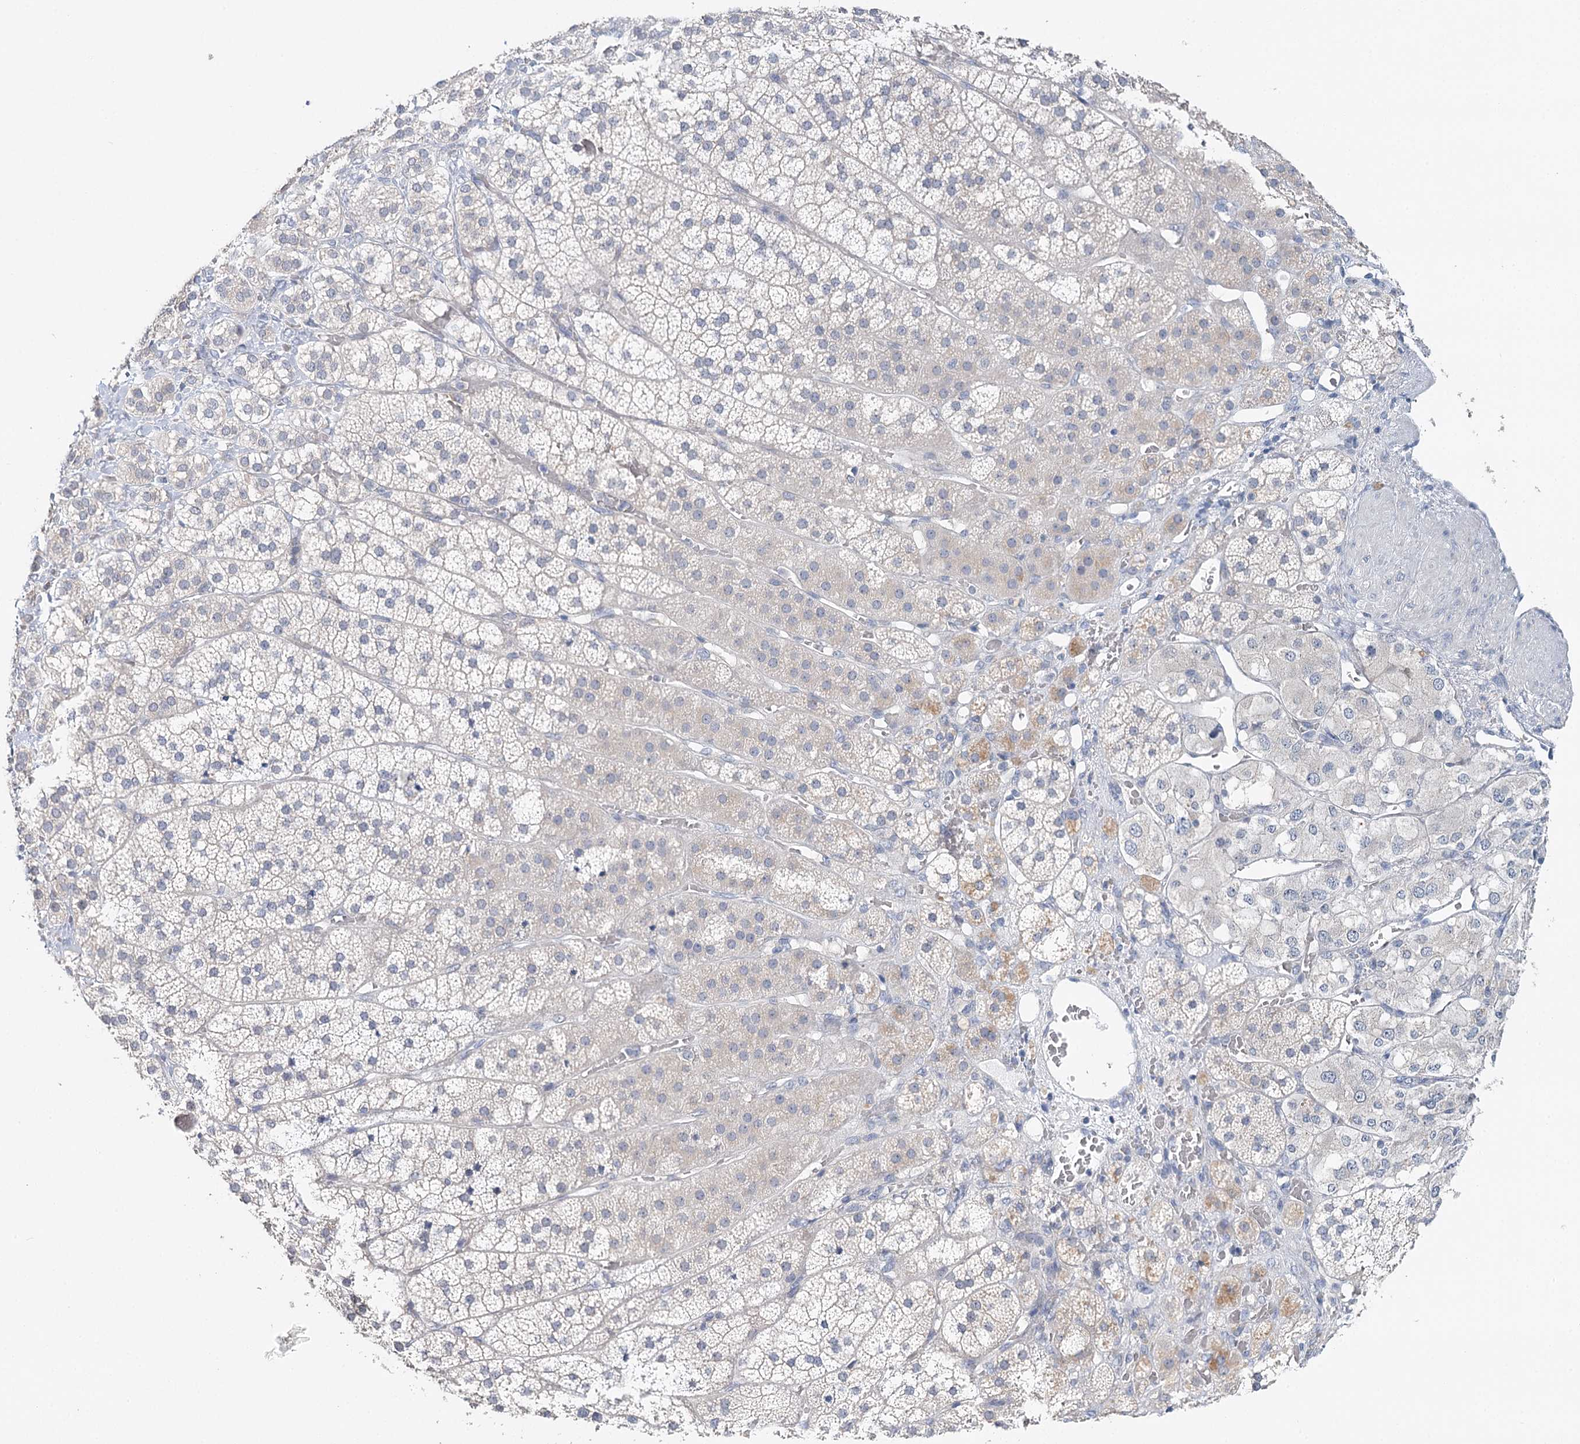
{"staining": {"intensity": "negative", "quantity": "none", "location": "none"}, "tissue": "adrenal gland", "cell_type": "Glandular cells", "image_type": "normal", "snomed": [{"axis": "morphology", "description": "Normal tissue, NOS"}, {"axis": "topography", "description": "Adrenal gland"}], "caption": "Immunohistochemistry (IHC) of unremarkable human adrenal gland reveals no positivity in glandular cells. (Stains: DAB immunohistochemistry with hematoxylin counter stain, Microscopy: brightfield microscopy at high magnification).", "gene": "DAPK1", "patient": {"sex": "female", "age": 44}}